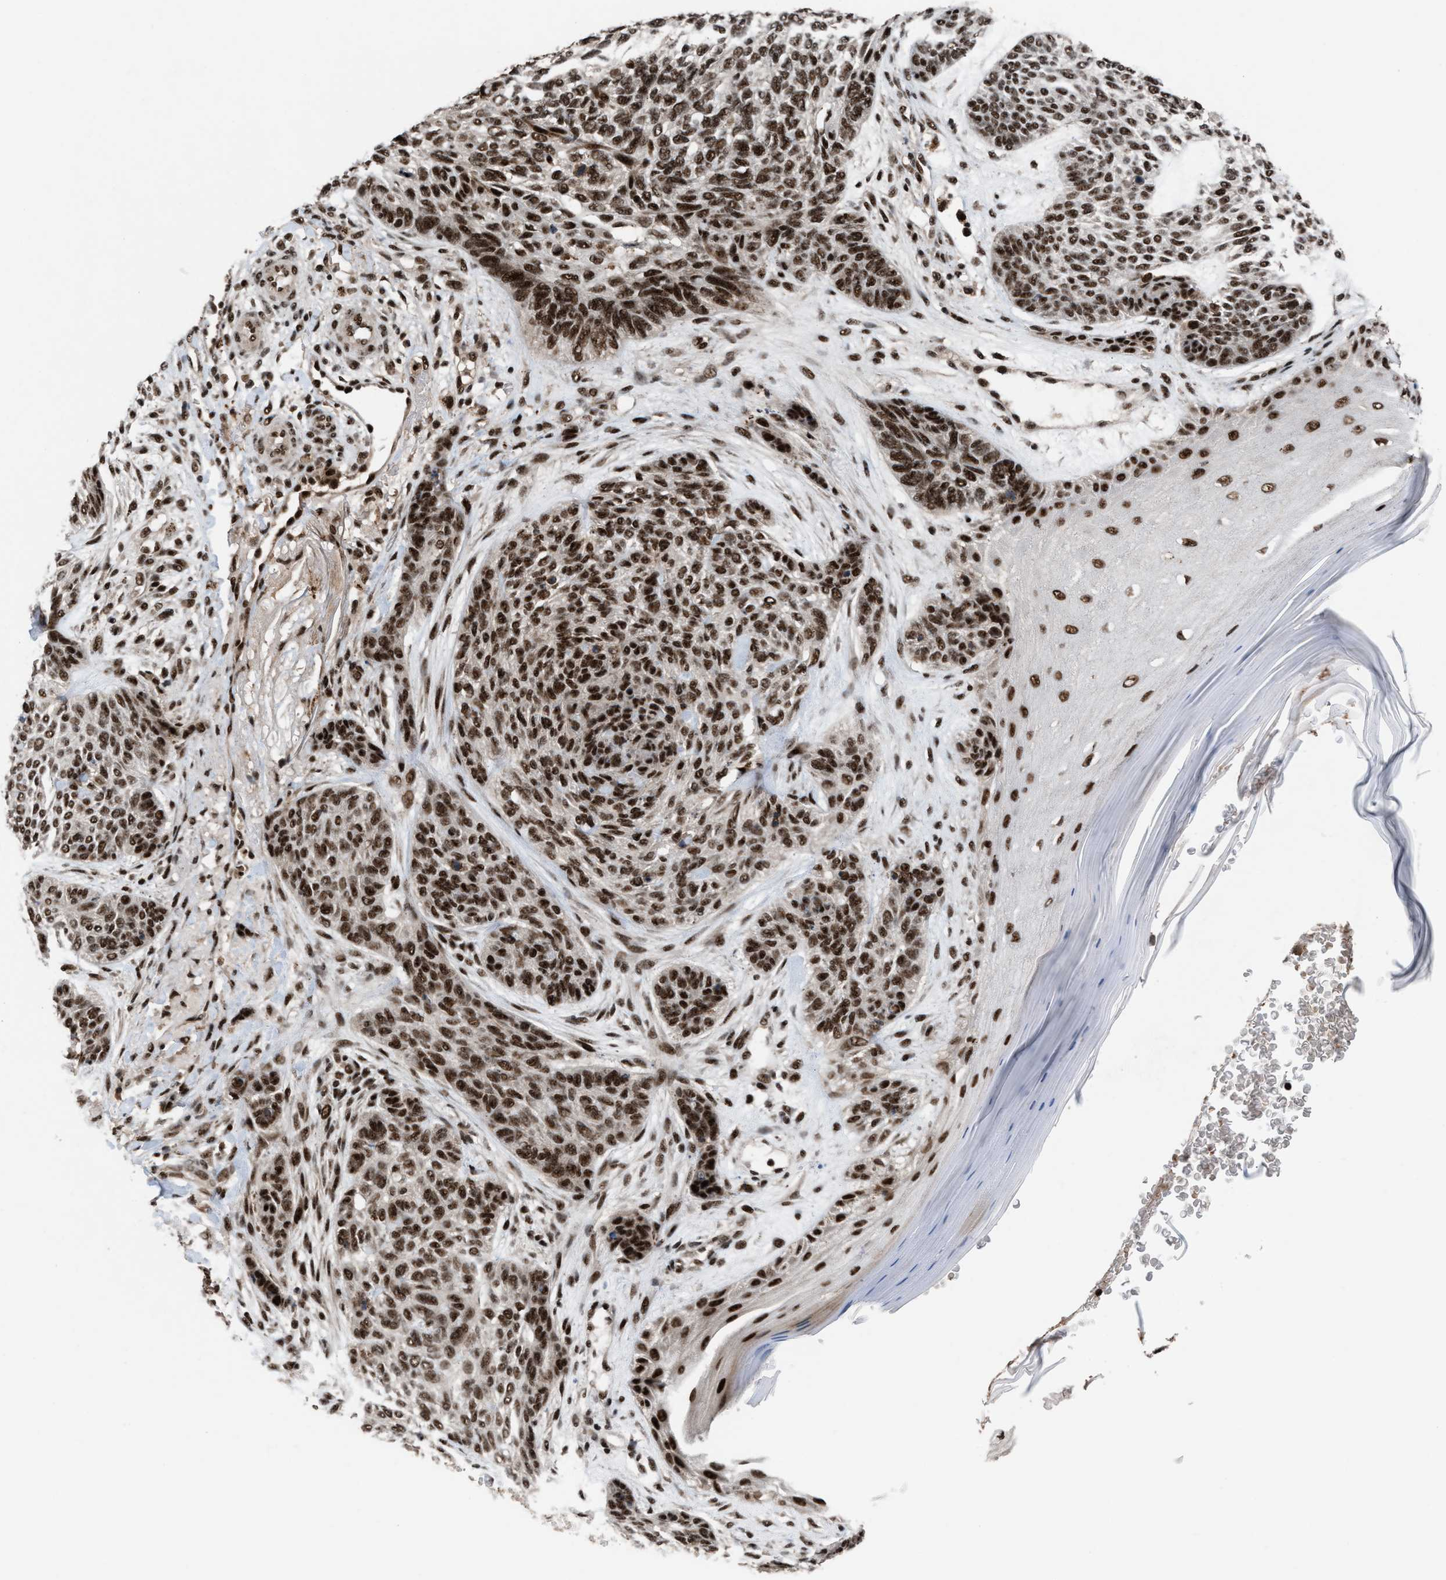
{"staining": {"intensity": "strong", "quantity": ">75%", "location": "nuclear"}, "tissue": "skin cancer", "cell_type": "Tumor cells", "image_type": "cancer", "snomed": [{"axis": "morphology", "description": "Basal cell carcinoma"}, {"axis": "topography", "description": "Skin"}], "caption": "Immunohistochemistry (IHC) histopathology image of neoplastic tissue: skin cancer stained using immunohistochemistry (IHC) exhibits high levels of strong protein expression localized specifically in the nuclear of tumor cells, appearing as a nuclear brown color.", "gene": "PRPF4", "patient": {"sex": "male", "age": 55}}